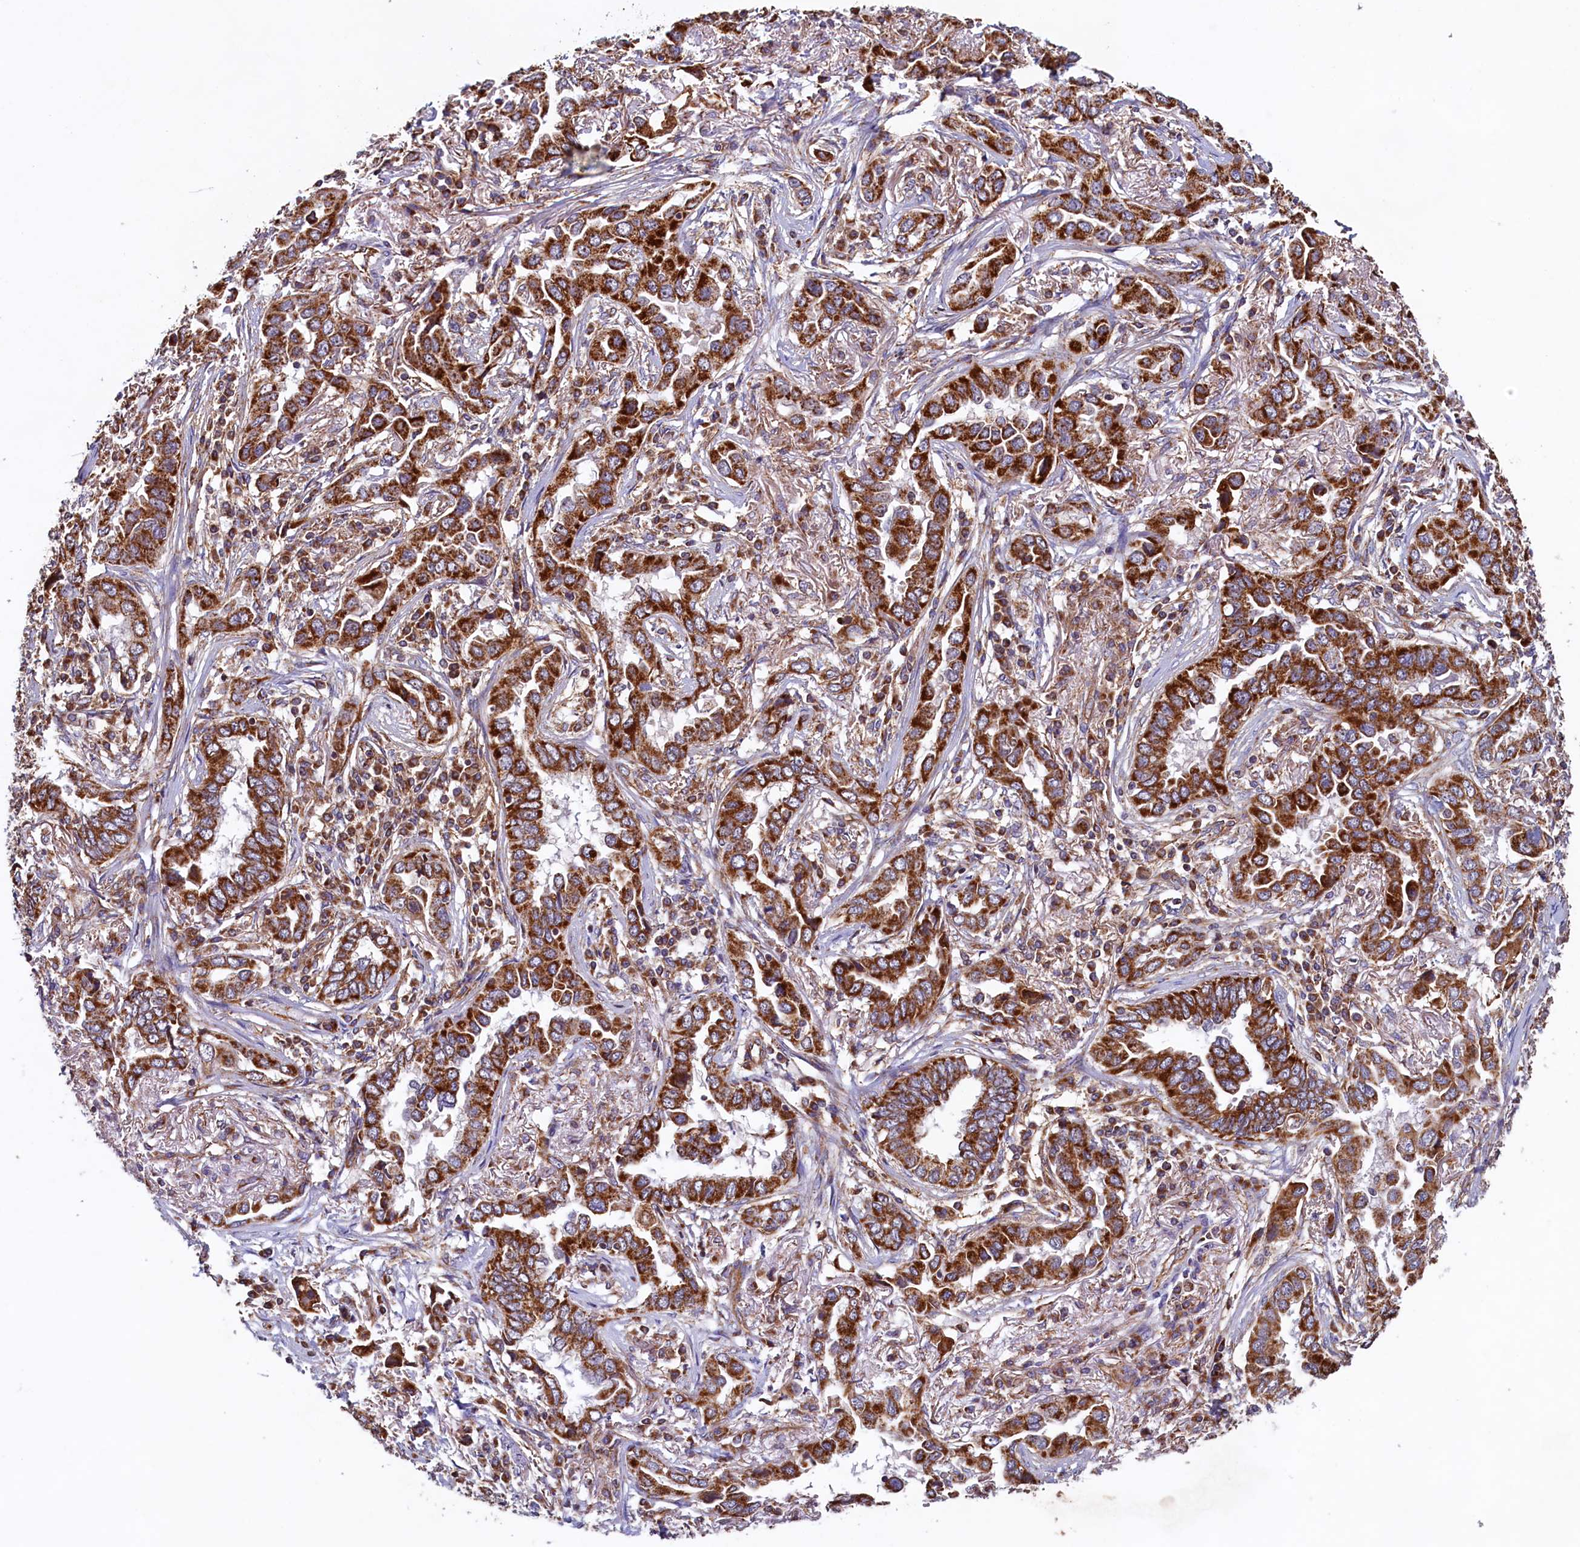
{"staining": {"intensity": "strong", "quantity": ">75%", "location": "cytoplasmic/membranous"}, "tissue": "lung cancer", "cell_type": "Tumor cells", "image_type": "cancer", "snomed": [{"axis": "morphology", "description": "Adenocarcinoma, NOS"}, {"axis": "topography", "description": "Lung"}], "caption": "Protein expression by immunohistochemistry demonstrates strong cytoplasmic/membranous staining in approximately >75% of tumor cells in lung adenocarcinoma.", "gene": "UBE3B", "patient": {"sex": "female", "age": 76}}